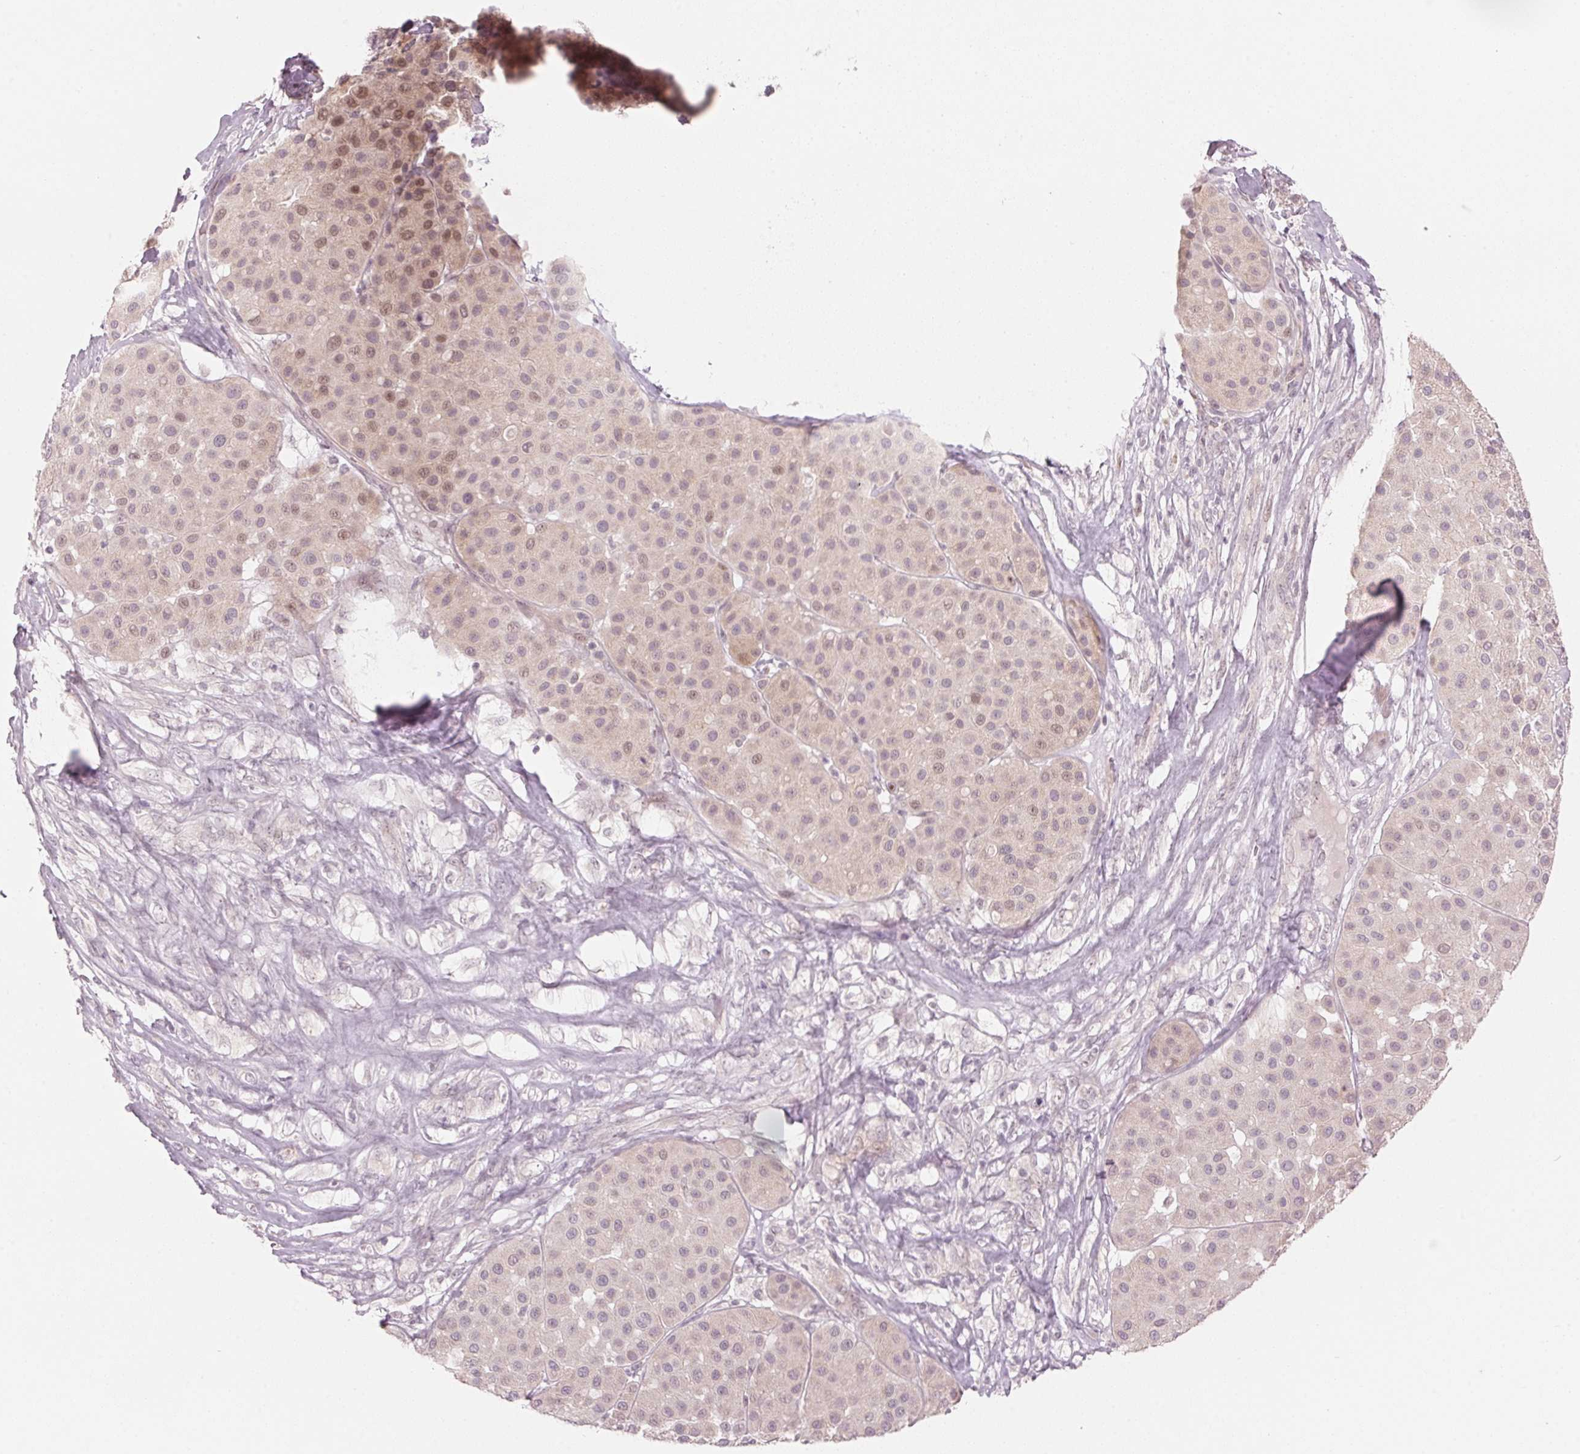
{"staining": {"intensity": "weak", "quantity": "<25%", "location": "nuclear"}, "tissue": "melanoma", "cell_type": "Tumor cells", "image_type": "cancer", "snomed": [{"axis": "morphology", "description": "Malignant melanoma, Metastatic site"}, {"axis": "topography", "description": "Smooth muscle"}], "caption": "Tumor cells are negative for protein expression in human malignant melanoma (metastatic site).", "gene": "TMED6", "patient": {"sex": "male", "age": 41}}